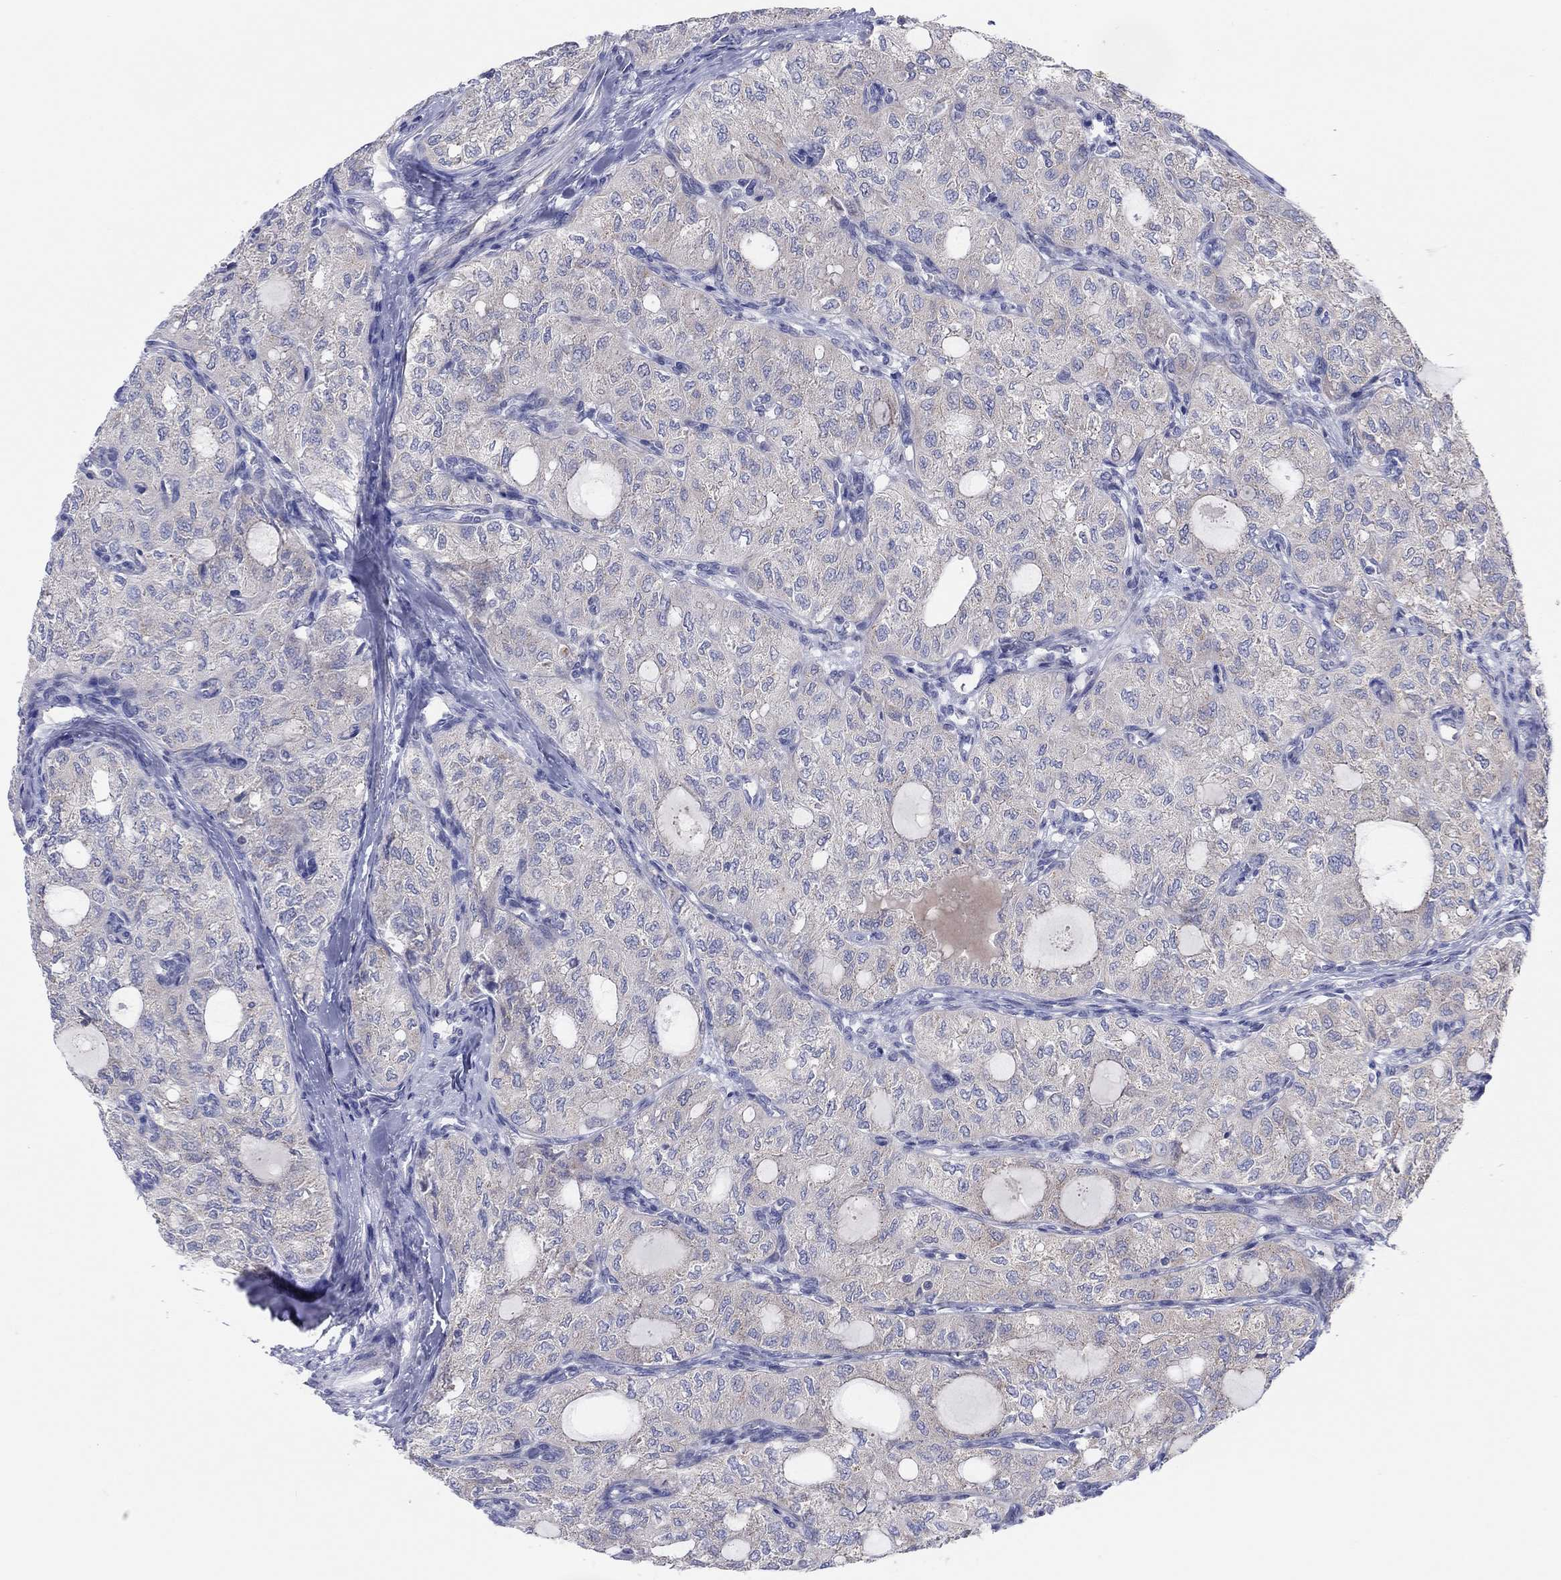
{"staining": {"intensity": "negative", "quantity": "none", "location": "none"}, "tissue": "thyroid cancer", "cell_type": "Tumor cells", "image_type": "cancer", "snomed": [{"axis": "morphology", "description": "Follicular adenoma carcinoma, NOS"}, {"axis": "topography", "description": "Thyroid gland"}], "caption": "Human thyroid cancer (follicular adenoma carcinoma) stained for a protein using IHC demonstrates no staining in tumor cells.", "gene": "BCO2", "patient": {"sex": "male", "age": 75}}